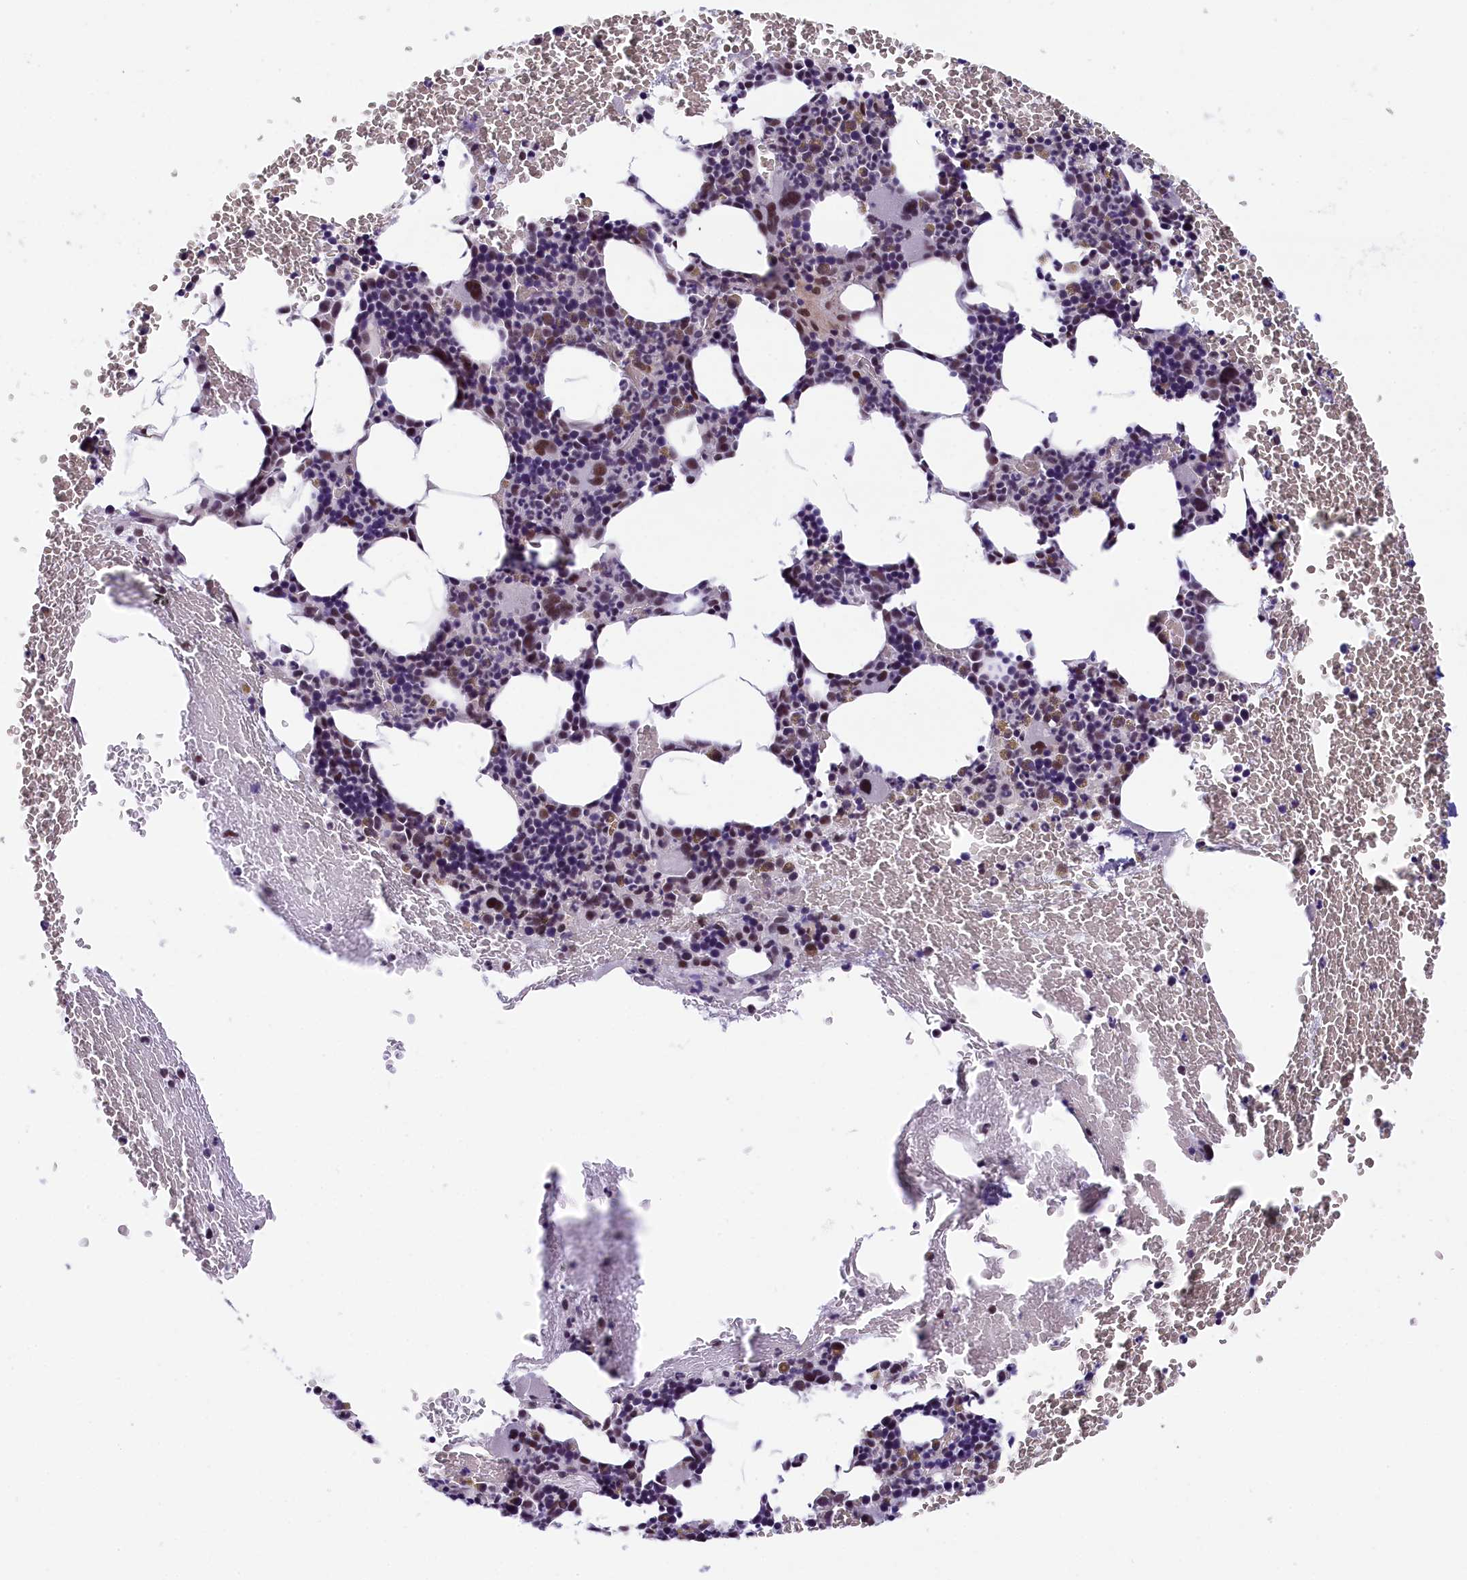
{"staining": {"intensity": "moderate", "quantity": "25%-75%", "location": "nuclear"}, "tissue": "bone marrow", "cell_type": "Hematopoietic cells", "image_type": "normal", "snomed": [{"axis": "morphology", "description": "Normal tissue, NOS"}, {"axis": "topography", "description": "Bone marrow"}], "caption": "Brown immunohistochemical staining in benign human bone marrow reveals moderate nuclear expression in about 25%-75% of hematopoietic cells. The protein of interest is shown in brown color, while the nuclei are stained blue.", "gene": "ZC3H4", "patient": {"sex": "male", "age": 75}}